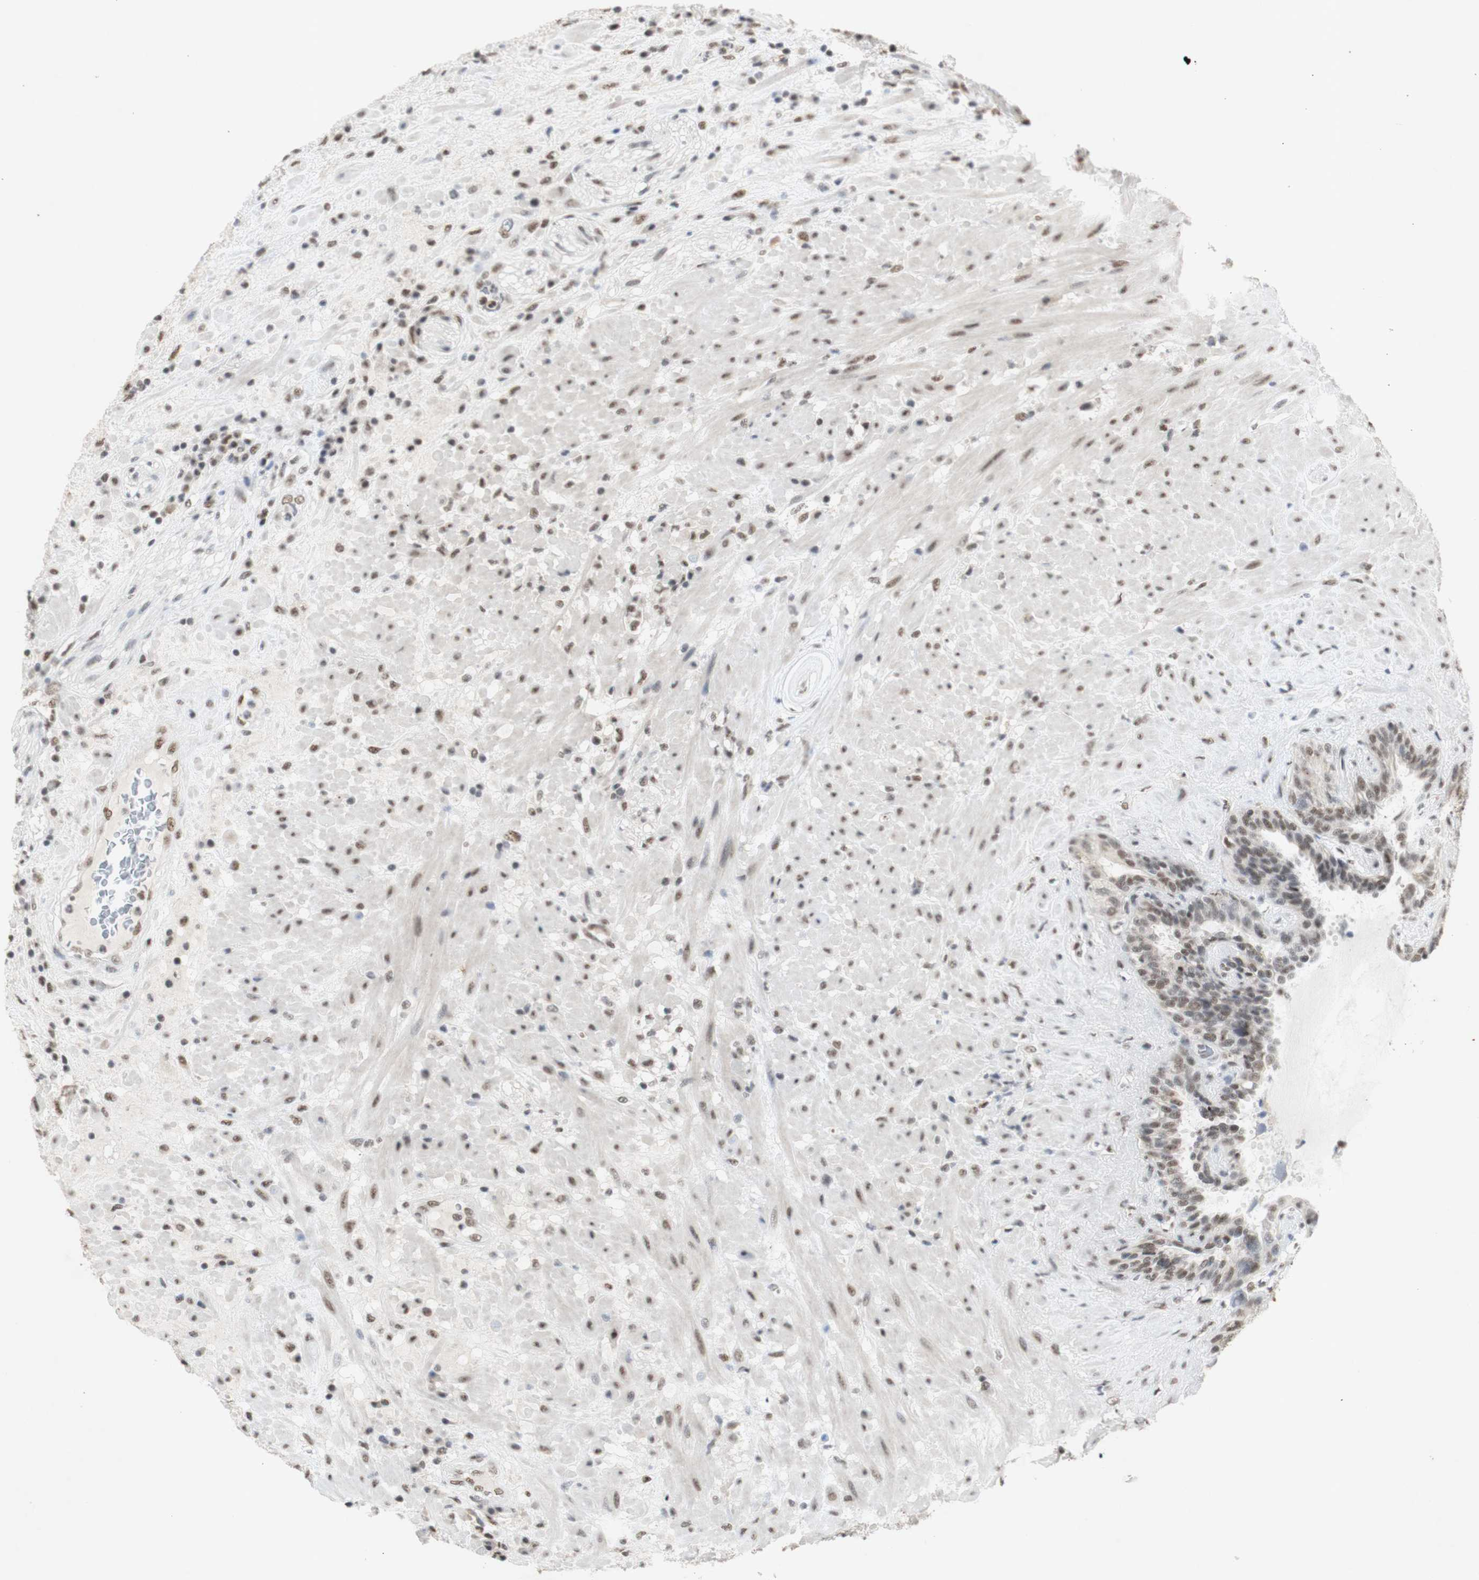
{"staining": {"intensity": "moderate", "quantity": ">75%", "location": "nuclear"}, "tissue": "seminal vesicle", "cell_type": "Glandular cells", "image_type": "normal", "snomed": [{"axis": "morphology", "description": "Normal tissue, NOS"}, {"axis": "topography", "description": "Seminal veicle"}], "caption": "An image of human seminal vesicle stained for a protein displays moderate nuclear brown staining in glandular cells. (DAB = brown stain, brightfield microscopy at high magnification).", "gene": "SNRPB", "patient": {"sex": "male", "age": 61}}